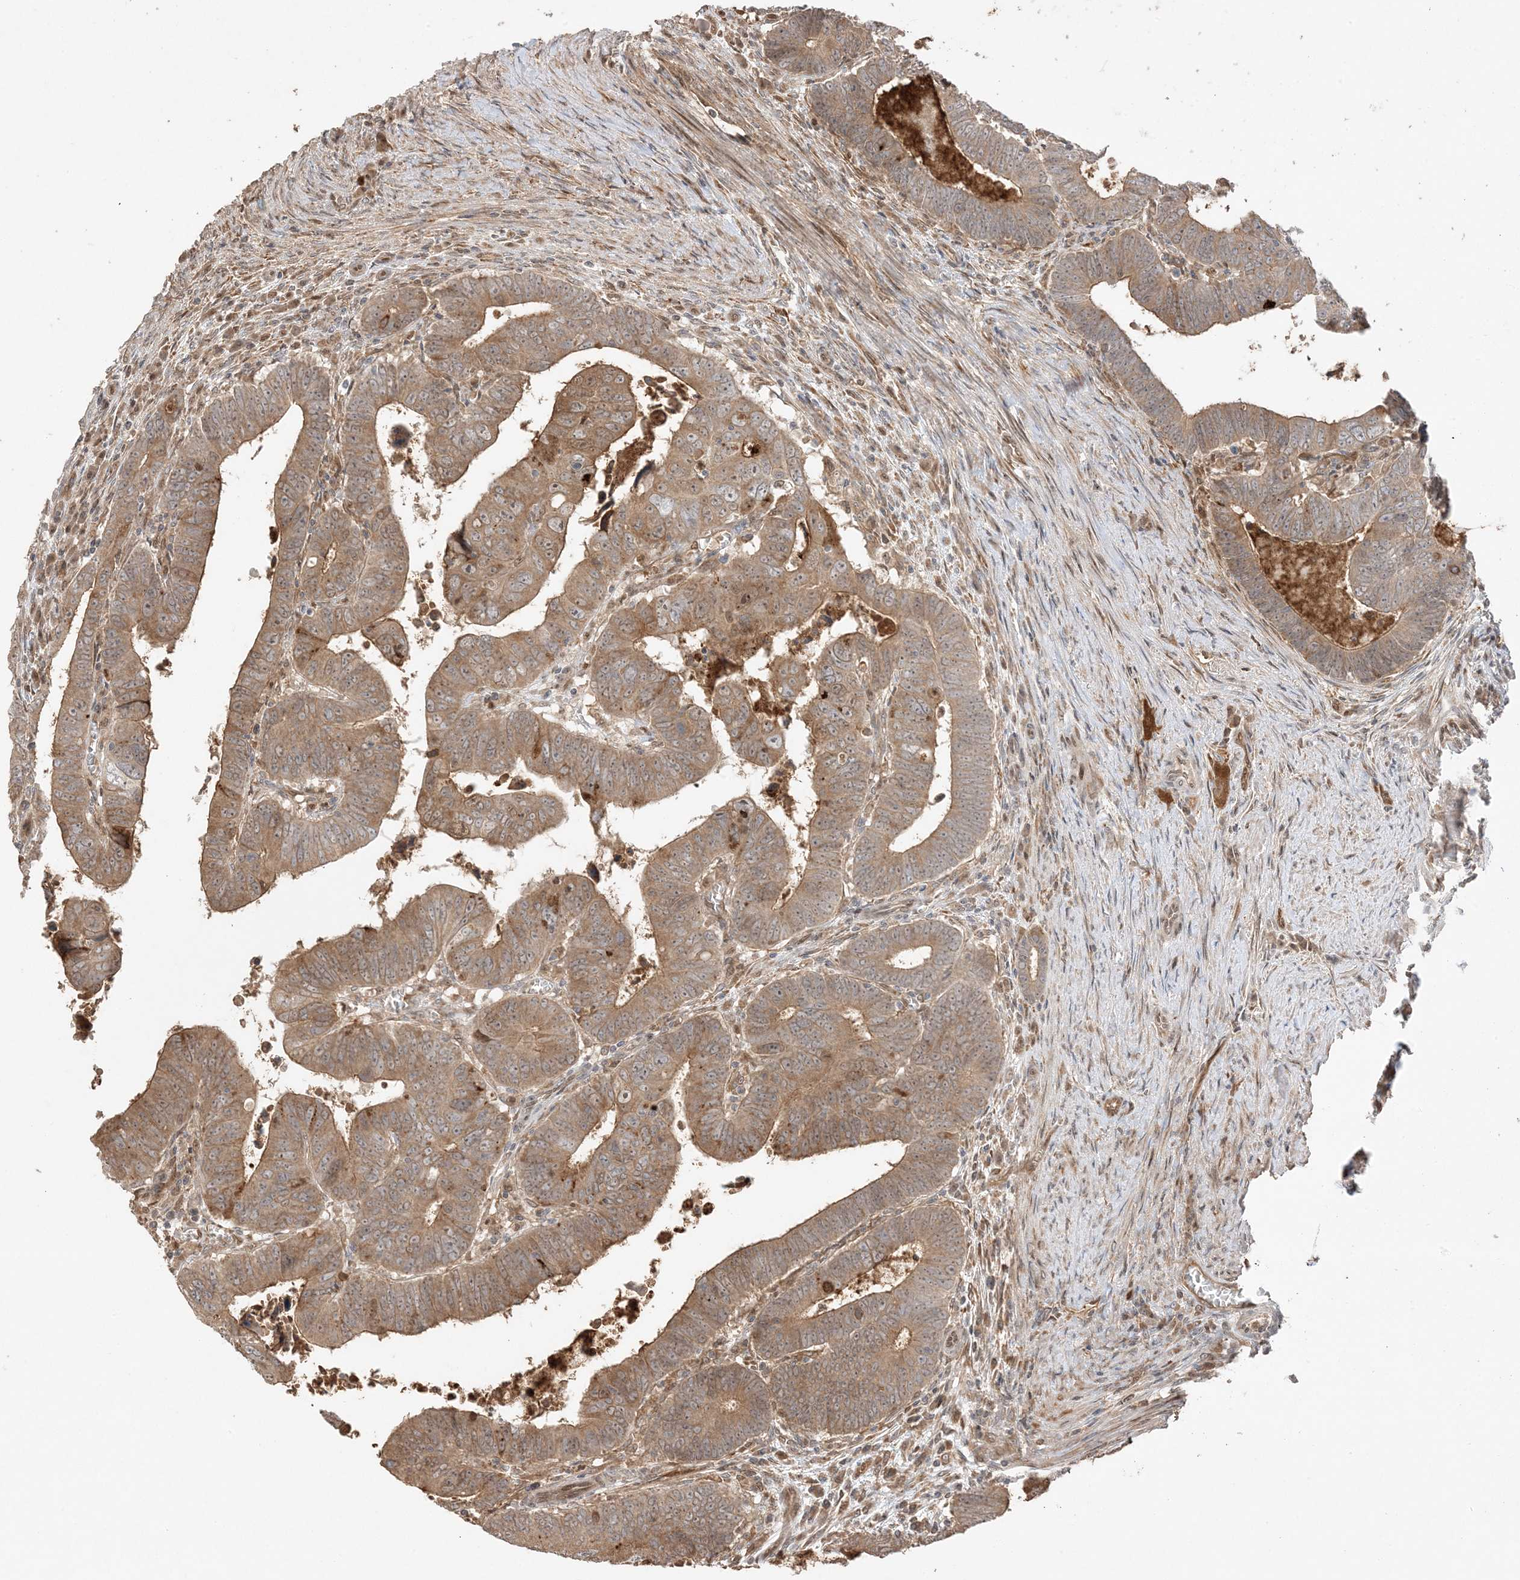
{"staining": {"intensity": "moderate", "quantity": ">75%", "location": "cytoplasmic/membranous"}, "tissue": "colorectal cancer", "cell_type": "Tumor cells", "image_type": "cancer", "snomed": [{"axis": "morphology", "description": "Normal tissue, NOS"}, {"axis": "morphology", "description": "Adenocarcinoma, NOS"}, {"axis": "topography", "description": "Rectum"}], "caption": "Colorectal cancer (adenocarcinoma) stained for a protein reveals moderate cytoplasmic/membranous positivity in tumor cells. (DAB IHC, brown staining for protein, blue staining for nuclei).", "gene": "ZBTB41", "patient": {"sex": "female", "age": 65}}